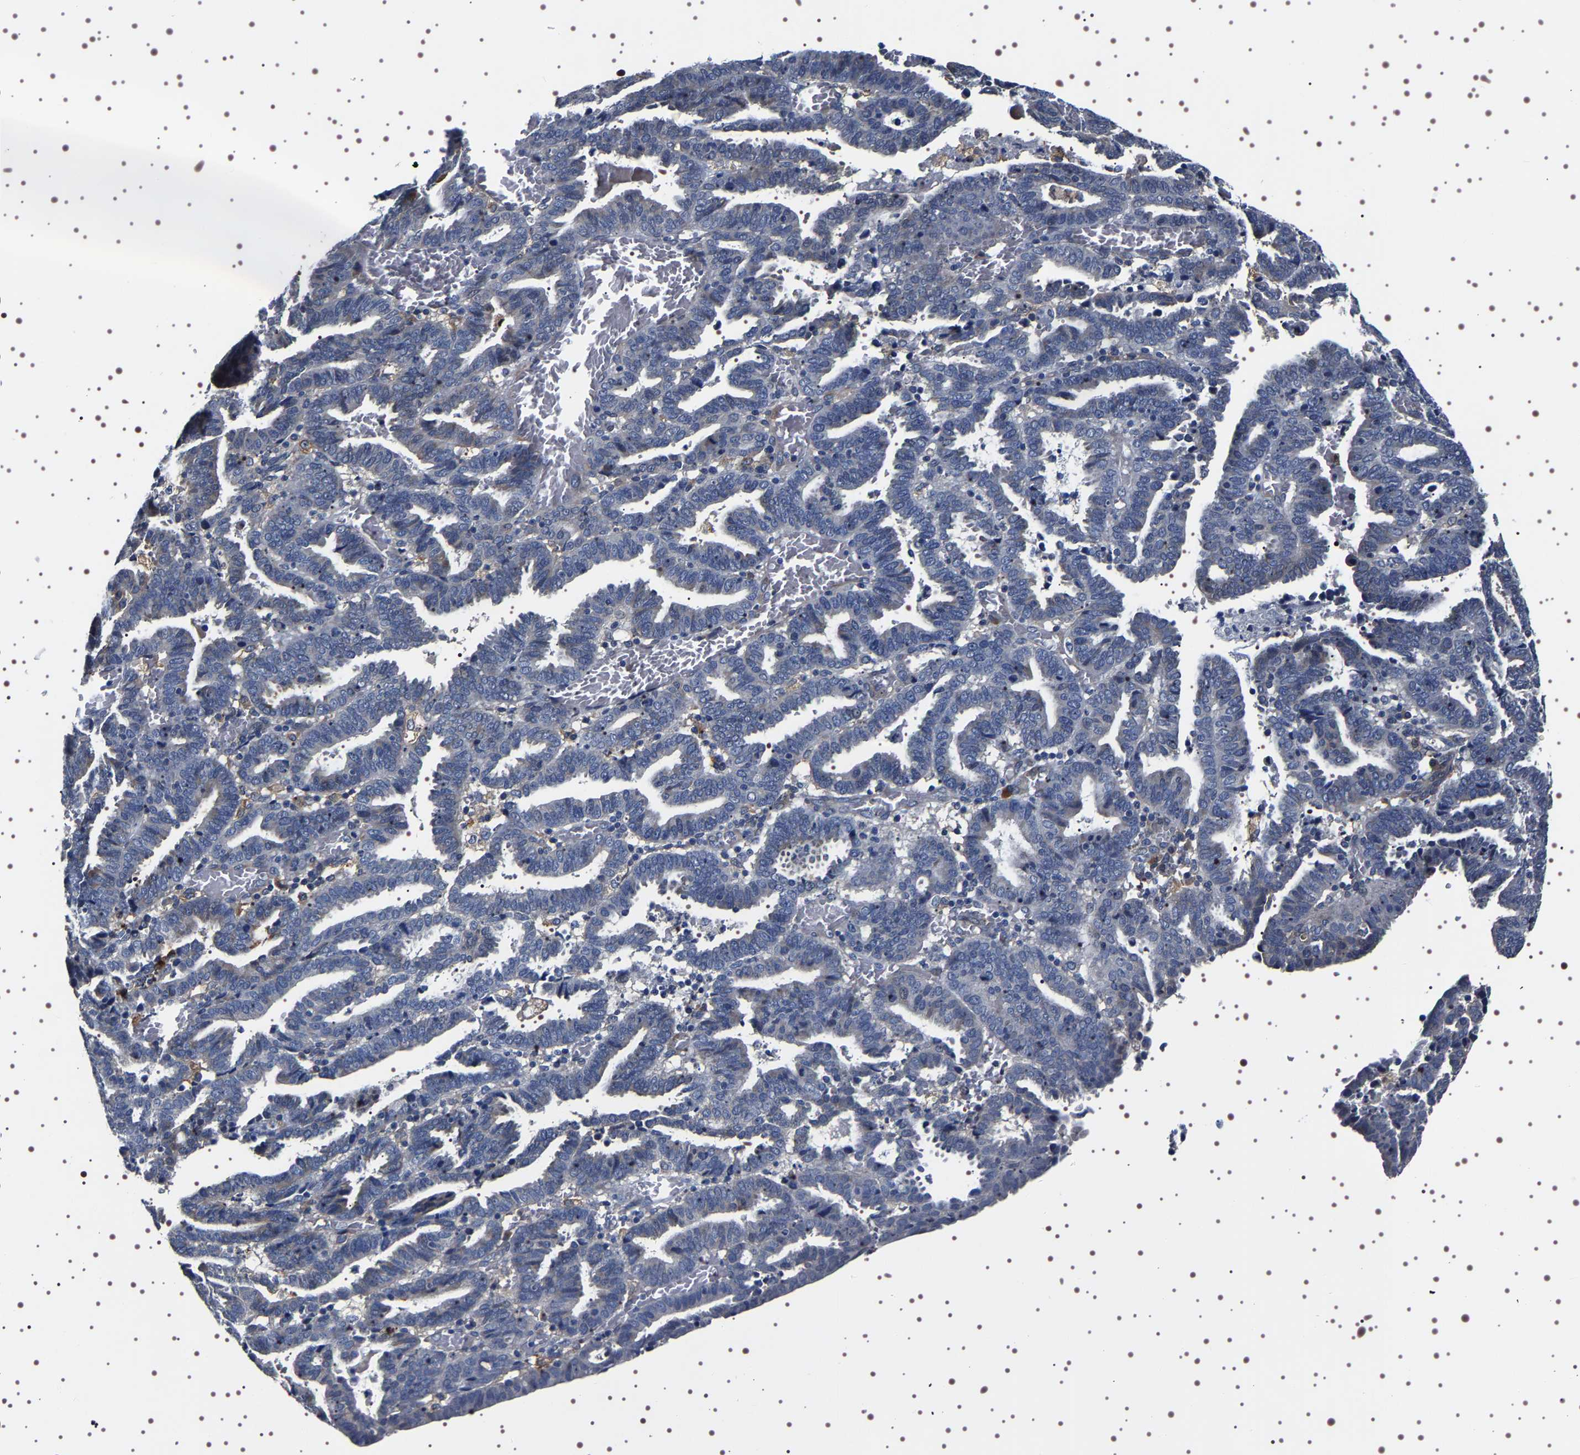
{"staining": {"intensity": "negative", "quantity": "none", "location": "none"}, "tissue": "endometrial cancer", "cell_type": "Tumor cells", "image_type": "cancer", "snomed": [{"axis": "morphology", "description": "Adenocarcinoma, NOS"}, {"axis": "topography", "description": "Uterus"}], "caption": "Tumor cells are negative for brown protein staining in endometrial adenocarcinoma.", "gene": "ALPL", "patient": {"sex": "female", "age": 83}}